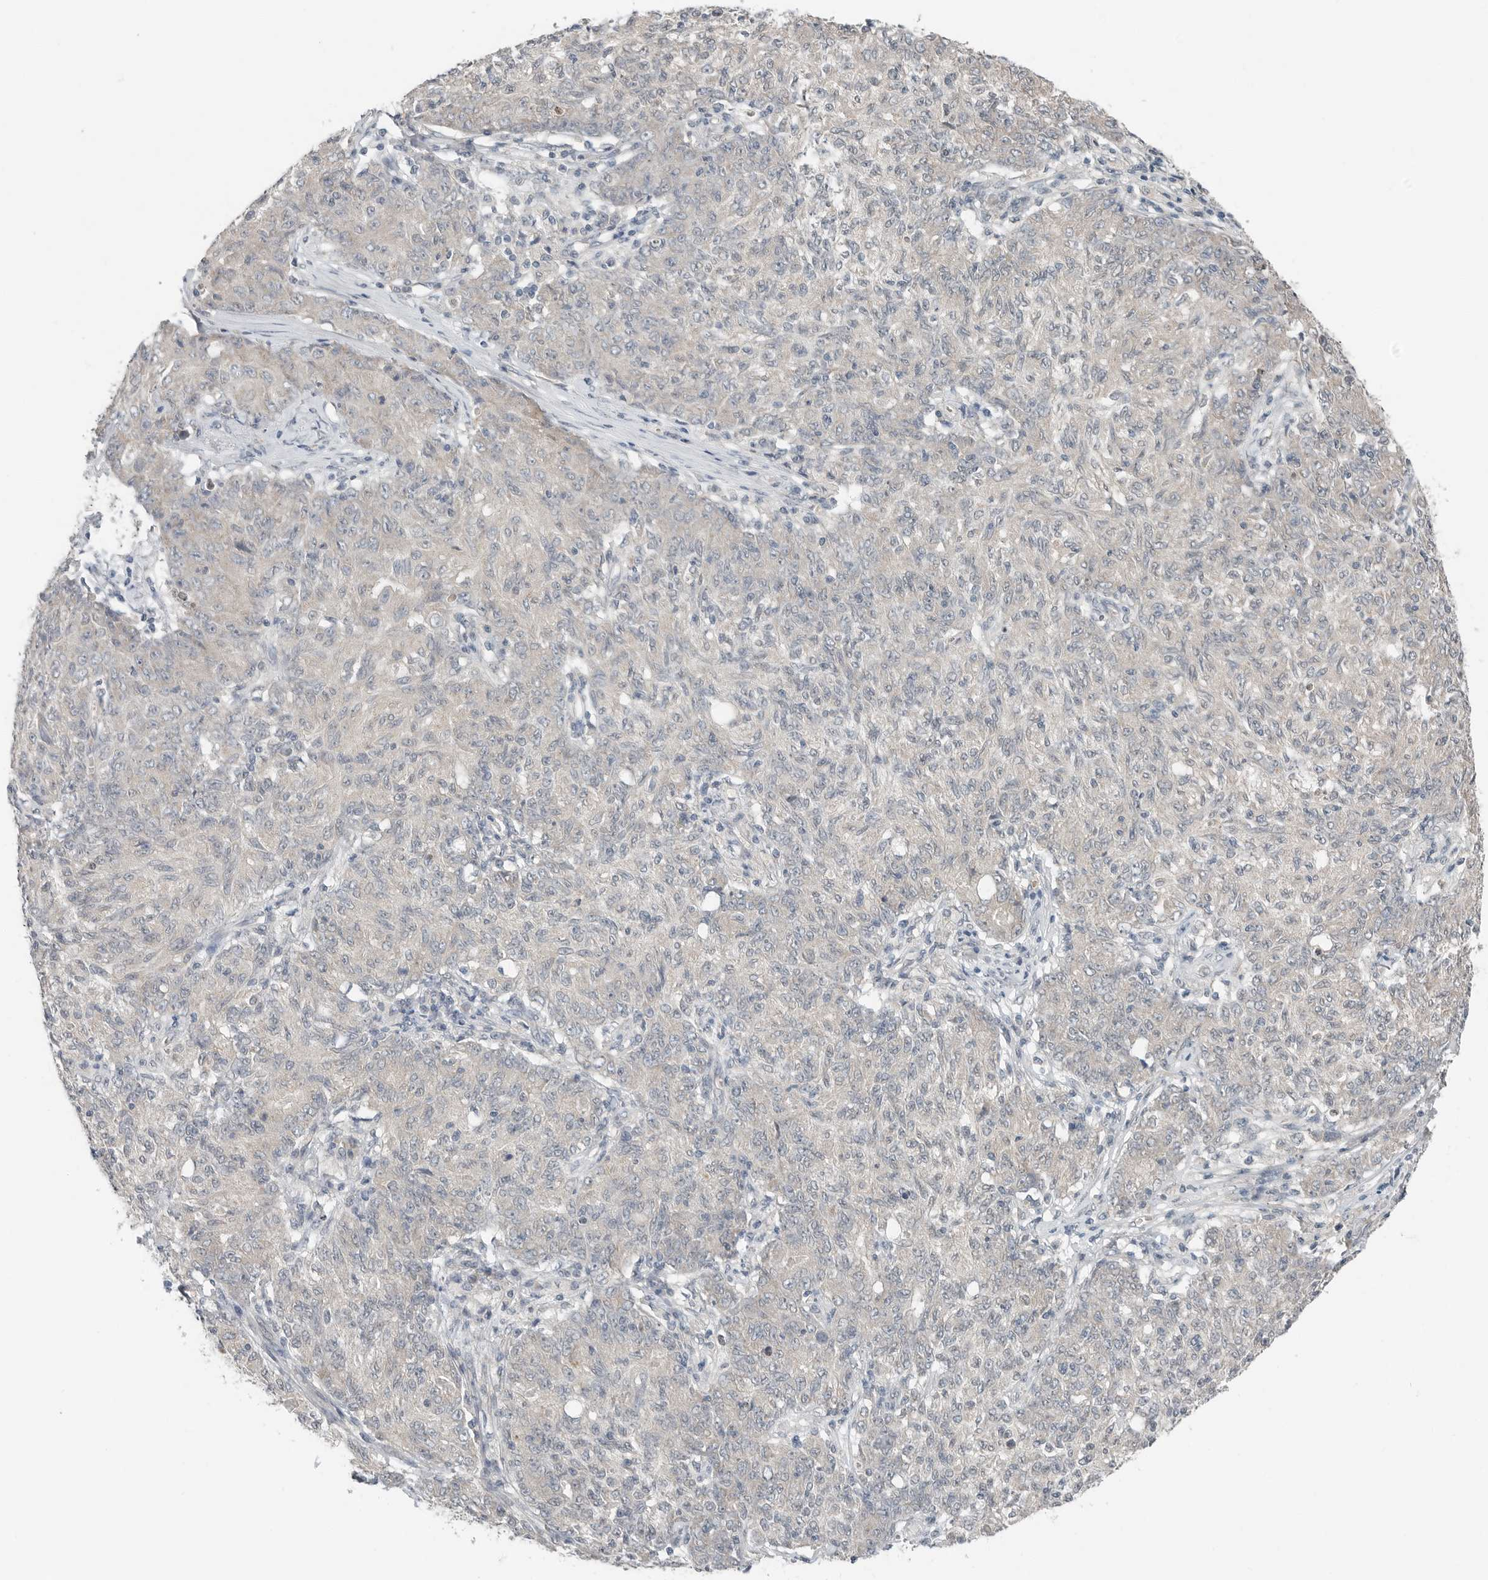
{"staining": {"intensity": "weak", "quantity": "<25%", "location": "cytoplasmic/membranous"}, "tissue": "ovarian cancer", "cell_type": "Tumor cells", "image_type": "cancer", "snomed": [{"axis": "morphology", "description": "Carcinoma, endometroid"}, {"axis": "topography", "description": "Ovary"}], "caption": "IHC image of ovarian endometroid carcinoma stained for a protein (brown), which demonstrates no positivity in tumor cells.", "gene": "FCRLB", "patient": {"sex": "female", "age": 42}}